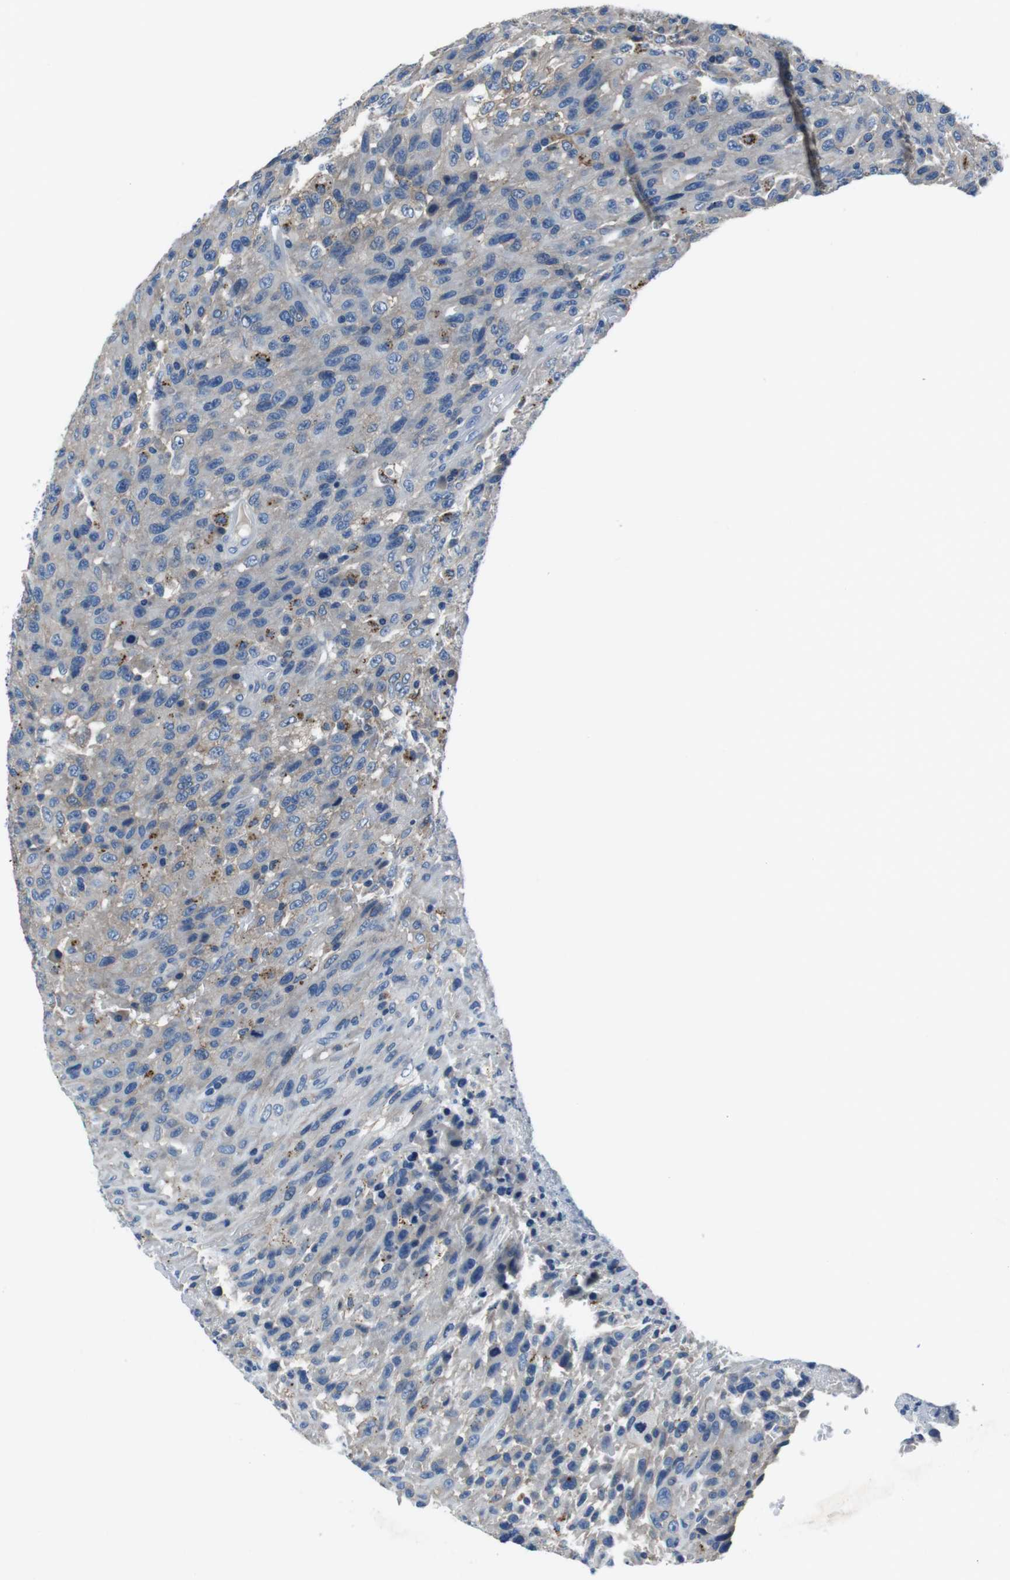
{"staining": {"intensity": "weak", "quantity": "<25%", "location": "cytoplasmic/membranous"}, "tissue": "urothelial cancer", "cell_type": "Tumor cells", "image_type": "cancer", "snomed": [{"axis": "morphology", "description": "Urothelial carcinoma, High grade"}, {"axis": "topography", "description": "Urinary bladder"}], "caption": "Protein analysis of urothelial carcinoma (high-grade) reveals no significant expression in tumor cells. (Stains: DAB immunohistochemistry (IHC) with hematoxylin counter stain, Microscopy: brightfield microscopy at high magnification).", "gene": "TULP3", "patient": {"sex": "male", "age": 66}}